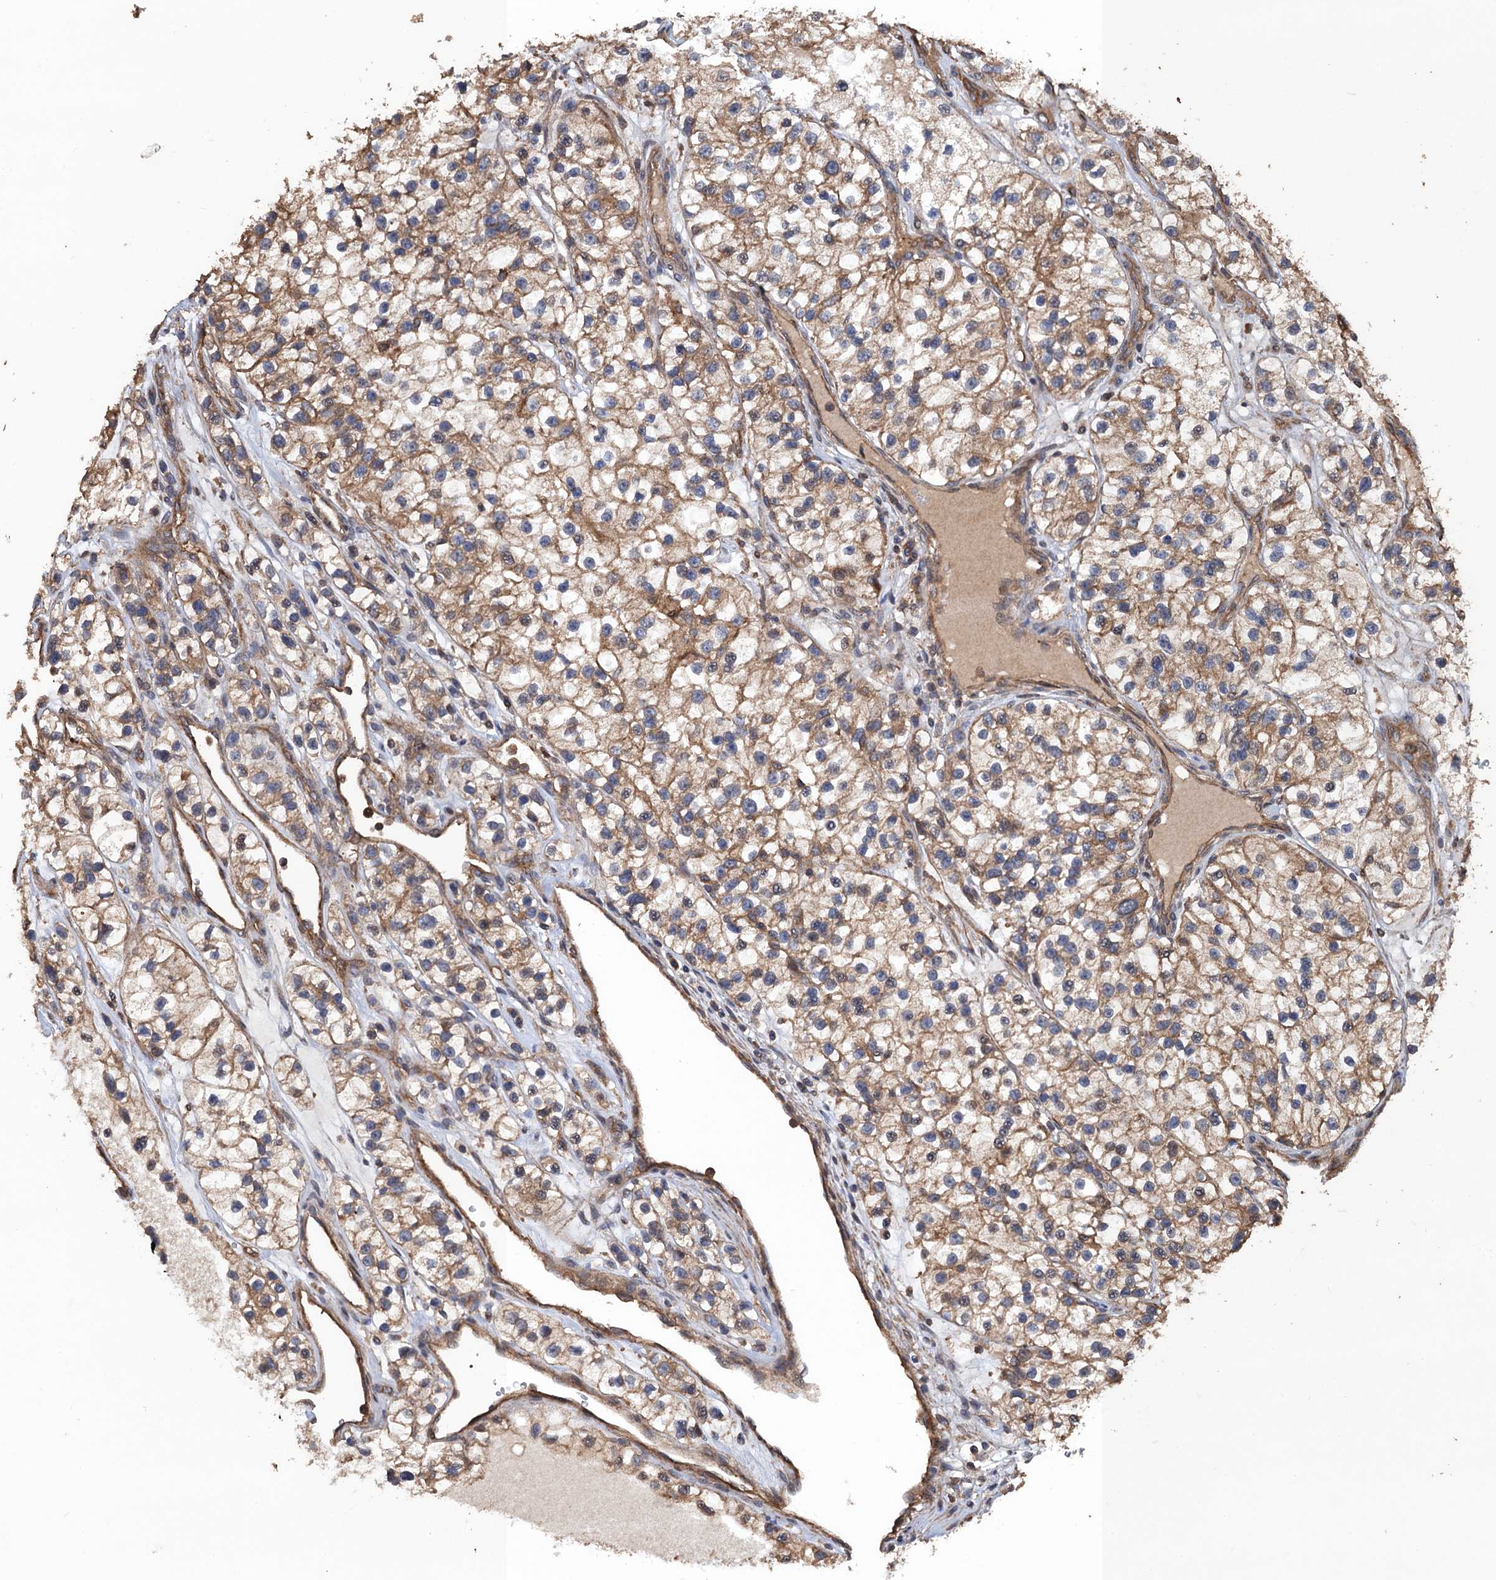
{"staining": {"intensity": "moderate", "quantity": ">75%", "location": "cytoplasmic/membranous"}, "tissue": "renal cancer", "cell_type": "Tumor cells", "image_type": "cancer", "snomed": [{"axis": "morphology", "description": "Adenocarcinoma, NOS"}, {"axis": "topography", "description": "Kidney"}], "caption": "The photomicrograph shows staining of renal cancer, revealing moderate cytoplasmic/membranous protein staining (brown color) within tumor cells. (brown staining indicates protein expression, while blue staining denotes nuclei).", "gene": "PPP4R1", "patient": {"sex": "female", "age": 57}}